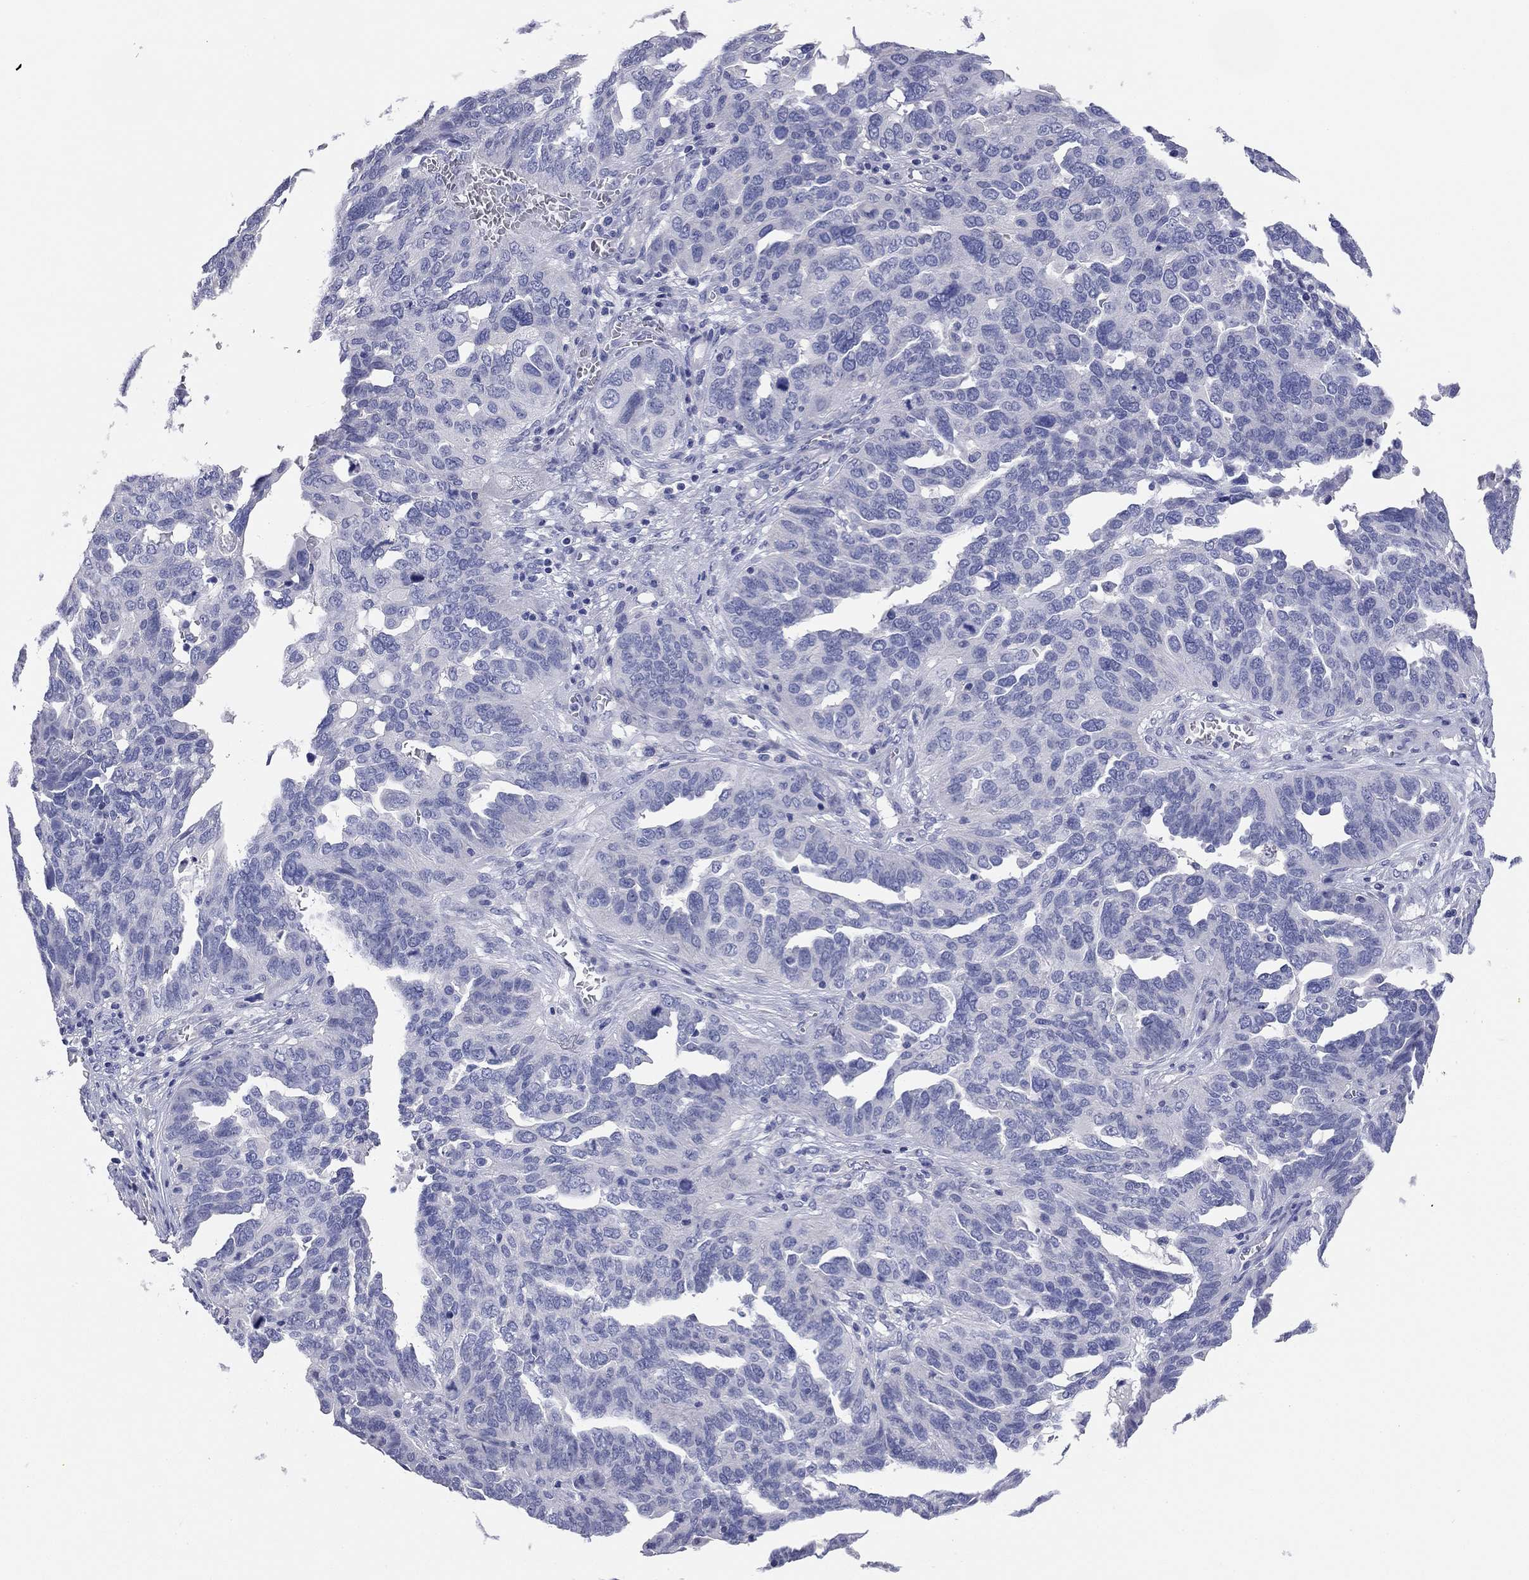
{"staining": {"intensity": "negative", "quantity": "none", "location": "none"}, "tissue": "ovarian cancer", "cell_type": "Tumor cells", "image_type": "cancer", "snomed": [{"axis": "morphology", "description": "Carcinoma, endometroid"}, {"axis": "topography", "description": "Soft tissue"}, {"axis": "topography", "description": "Ovary"}], "caption": "This is an IHC image of ovarian cancer (endometroid carcinoma). There is no staining in tumor cells.", "gene": "TMEM221", "patient": {"sex": "female", "age": 52}}